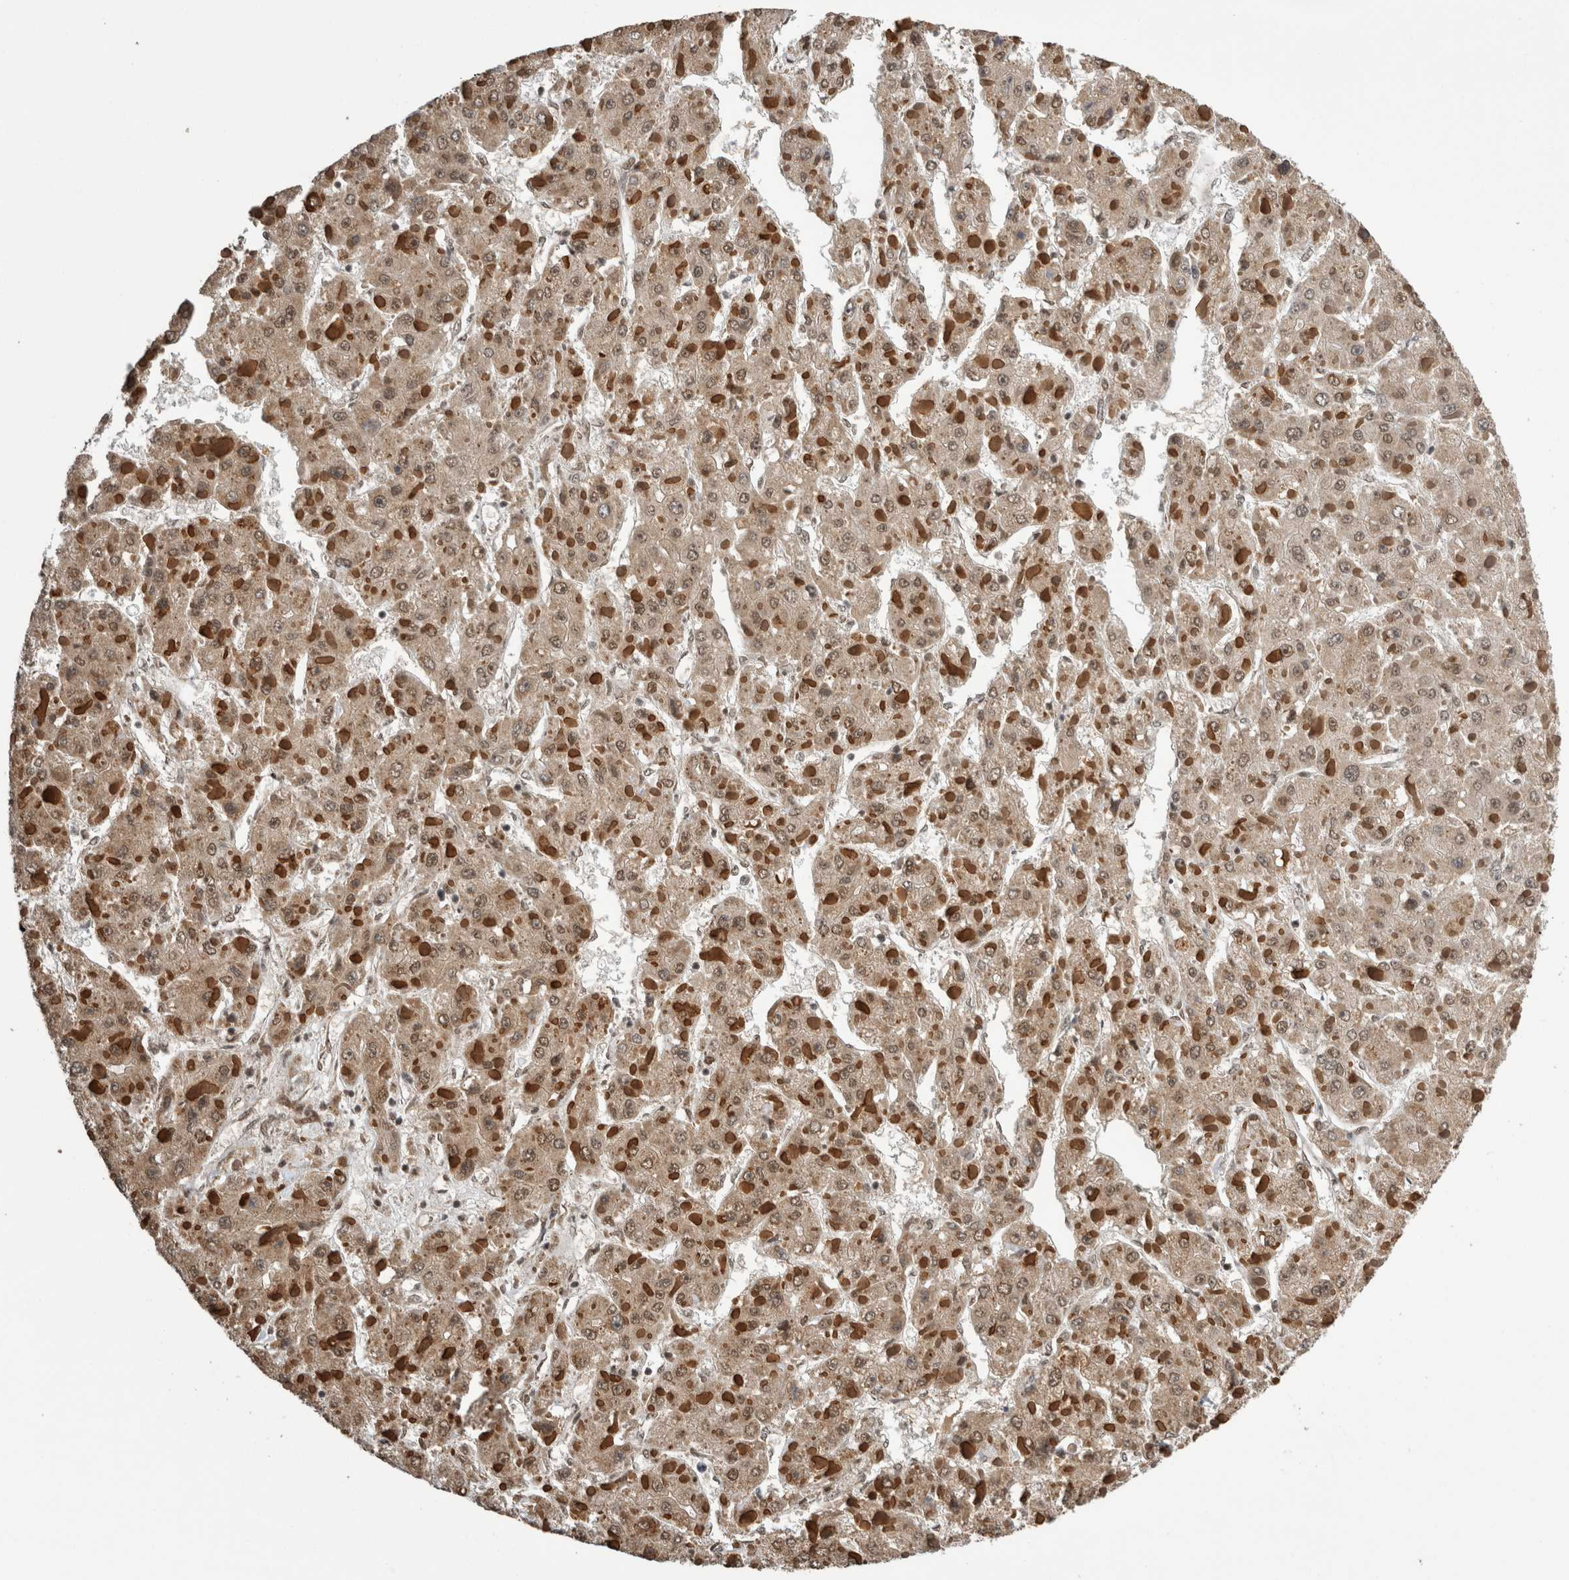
{"staining": {"intensity": "weak", "quantity": ">75%", "location": "cytoplasmic/membranous,nuclear"}, "tissue": "liver cancer", "cell_type": "Tumor cells", "image_type": "cancer", "snomed": [{"axis": "morphology", "description": "Carcinoma, Hepatocellular, NOS"}, {"axis": "topography", "description": "Liver"}], "caption": "A low amount of weak cytoplasmic/membranous and nuclear expression is seen in about >75% of tumor cells in liver hepatocellular carcinoma tissue.", "gene": "CPSF2", "patient": {"sex": "female", "age": 73}}